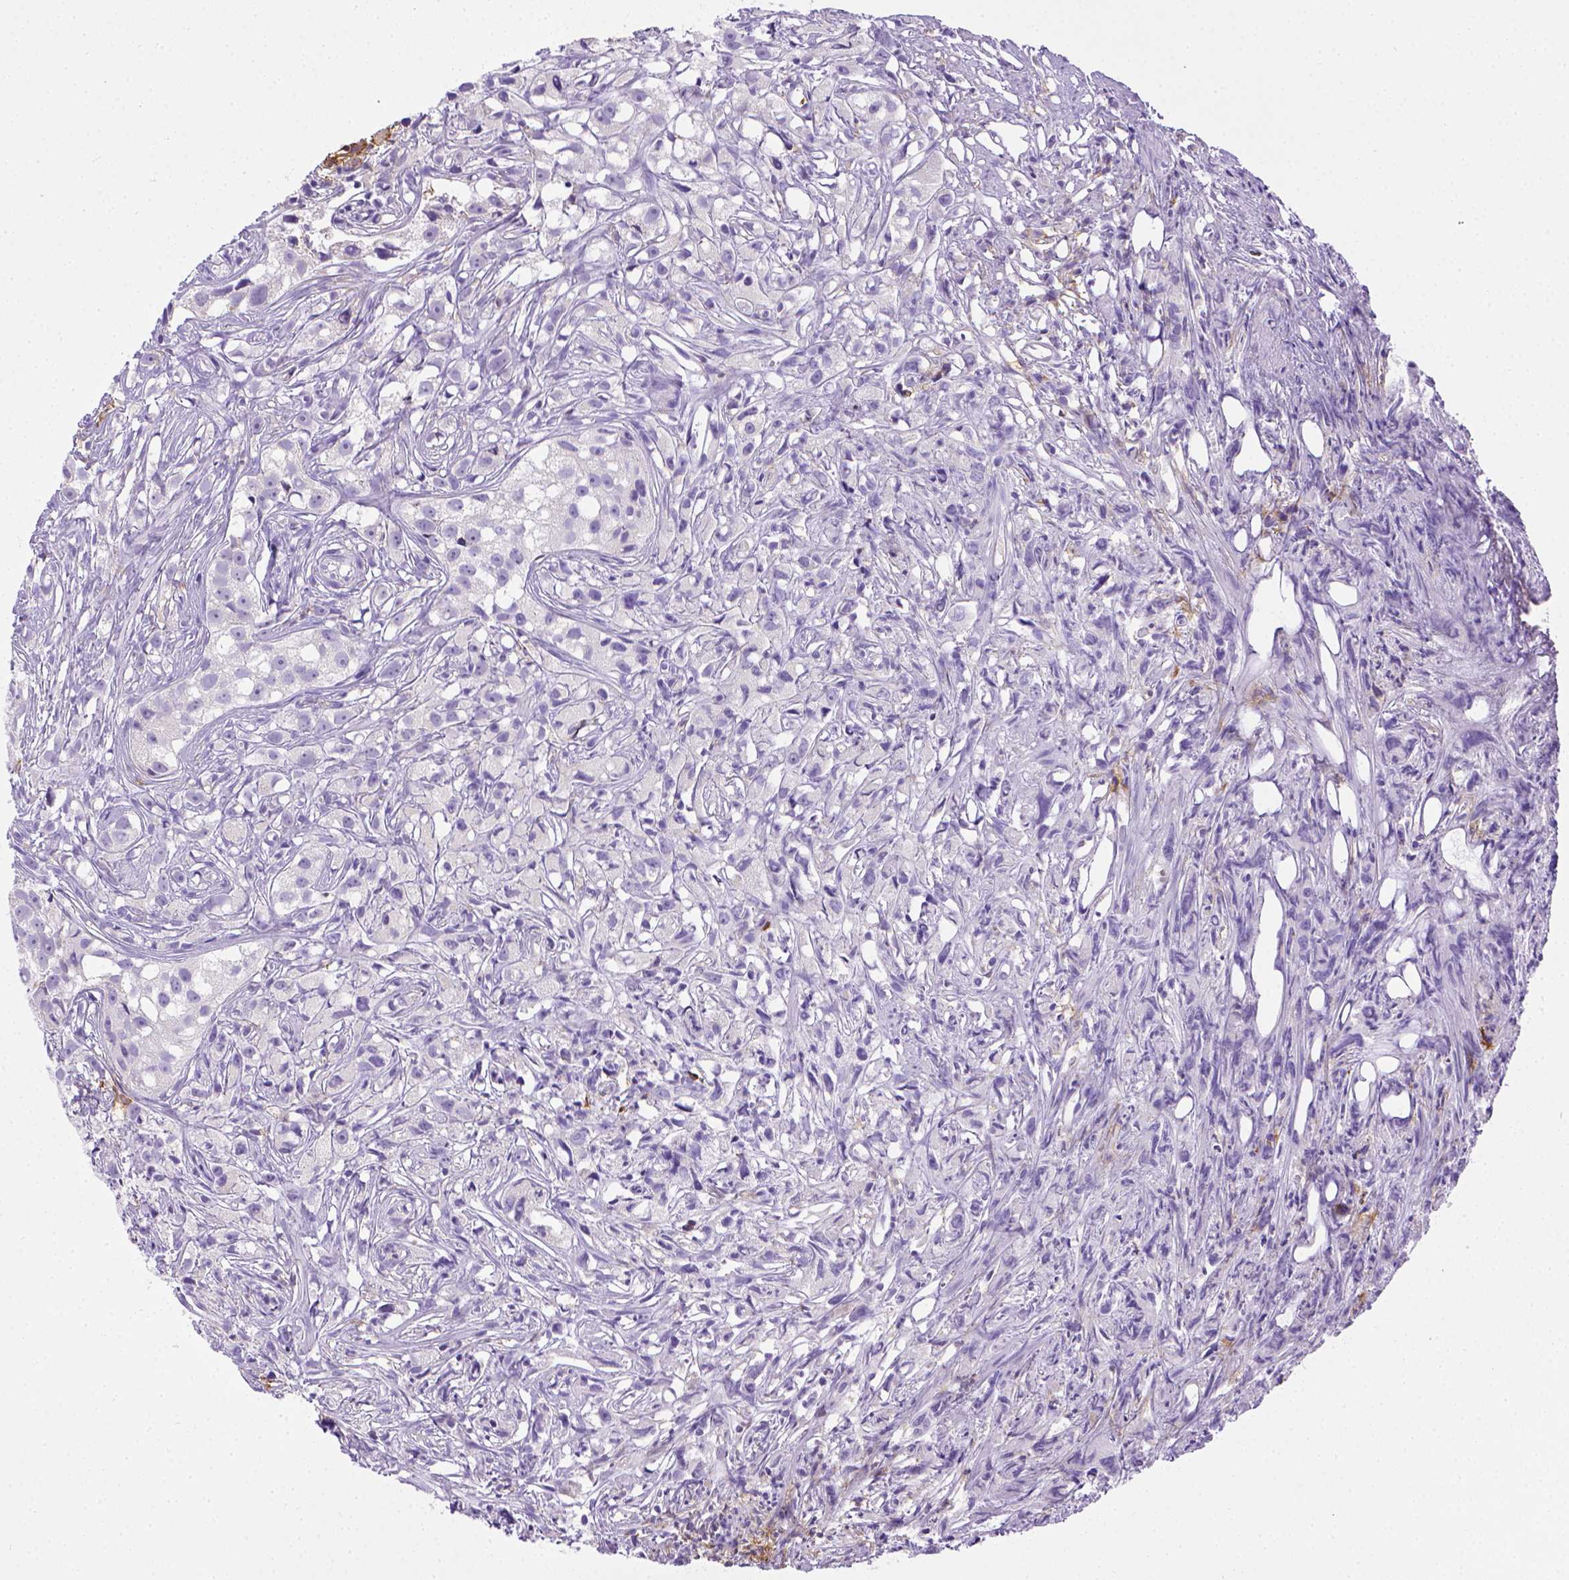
{"staining": {"intensity": "negative", "quantity": "none", "location": "none"}, "tissue": "prostate cancer", "cell_type": "Tumor cells", "image_type": "cancer", "snomed": [{"axis": "morphology", "description": "Adenocarcinoma, High grade"}, {"axis": "topography", "description": "Prostate"}], "caption": "IHC of human prostate cancer exhibits no staining in tumor cells.", "gene": "ITGAM", "patient": {"sex": "male", "age": 68}}